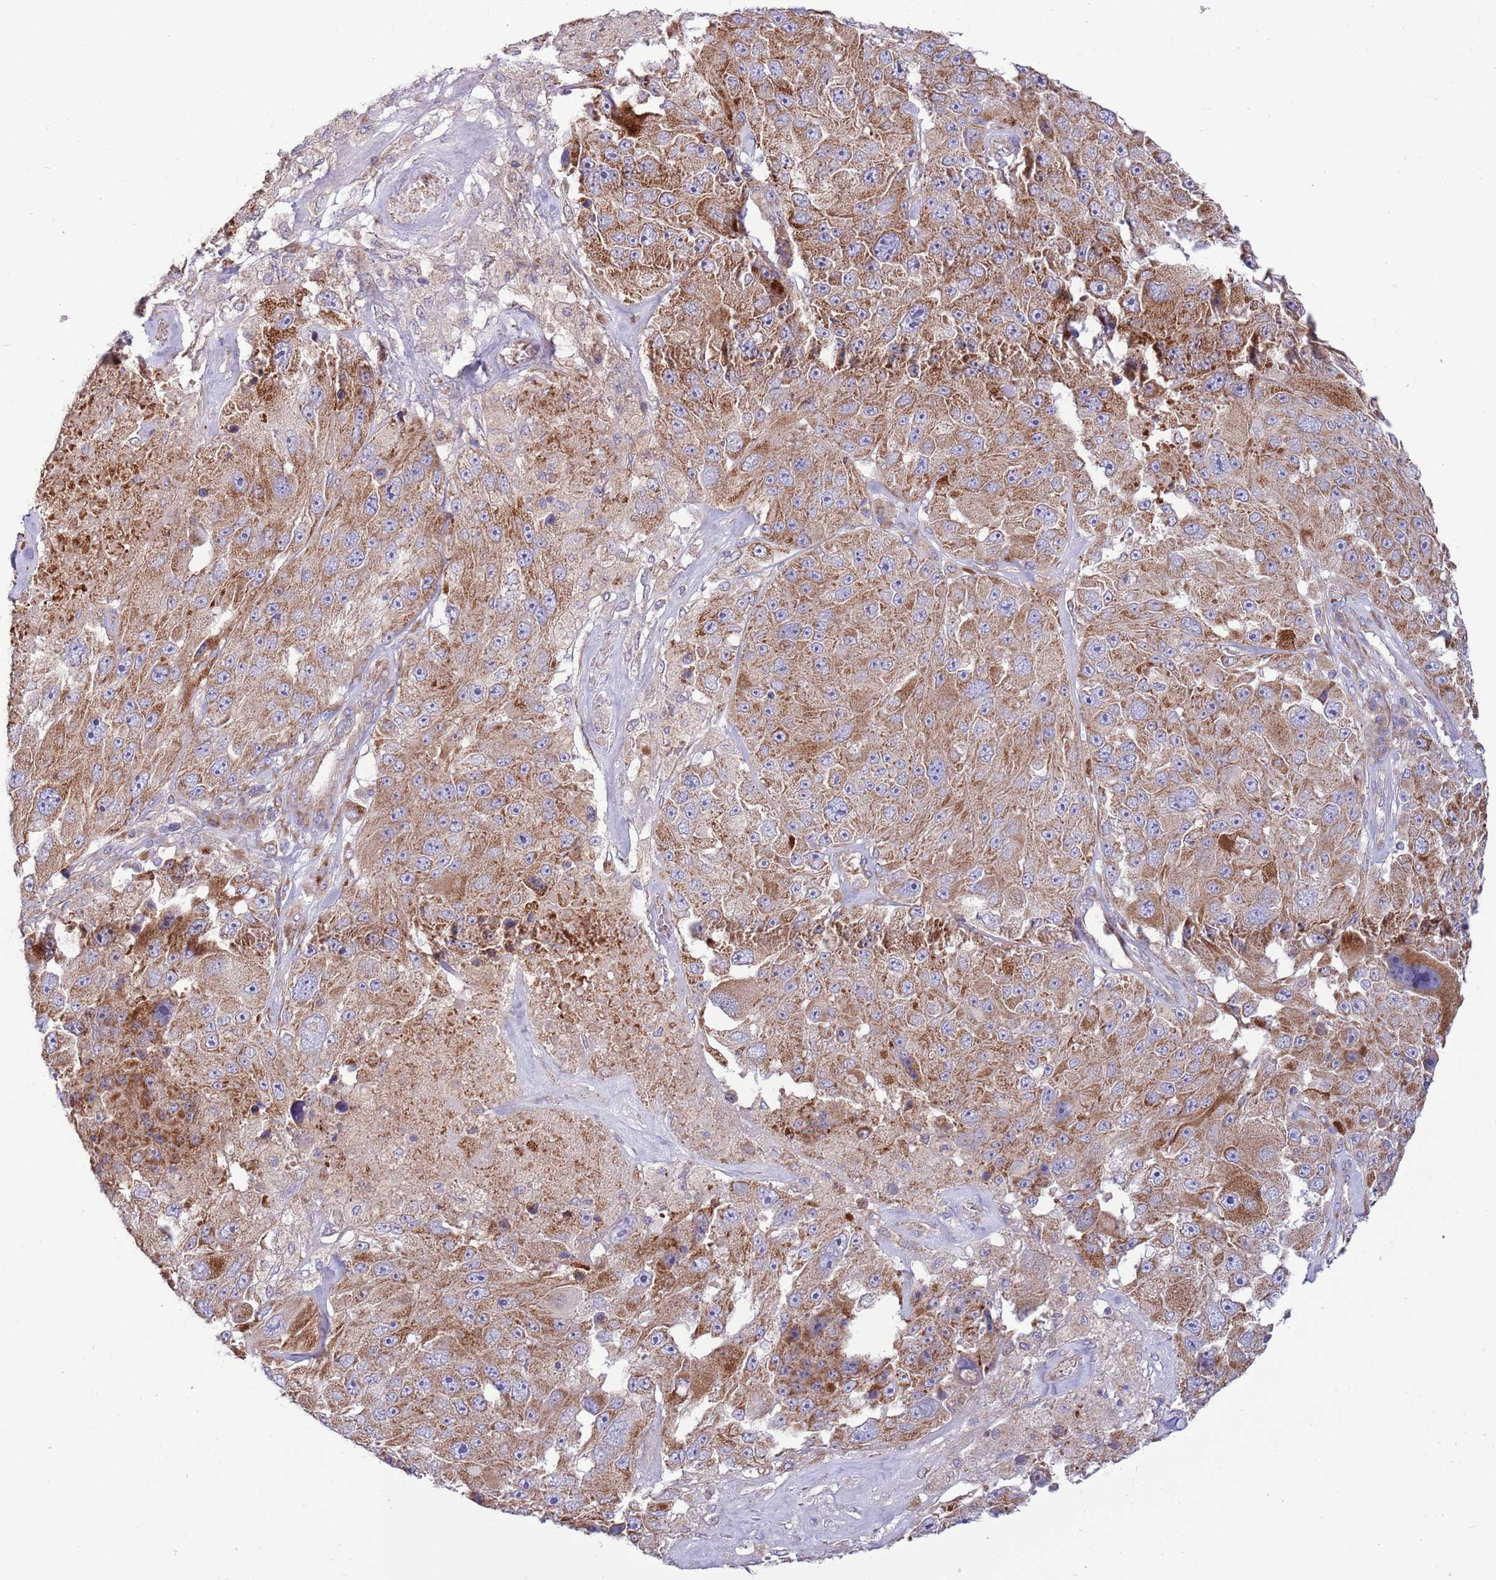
{"staining": {"intensity": "moderate", "quantity": ">75%", "location": "cytoplasmic/membranous"}, "tissue": "melanoma", "cell_type": "Tumor cells", "image_type": "cancer", "snomed": [{"axis": "morphology", "description": "Malignant melanoma, Metastatic site"}, {"axis": "topography", "description": "Lymph node"}], "caption": "Malignant melanoma (metastatic site) was stained to show a protein in brown. There is medium levels of moderate cytoplasmic/membranous expression in about >75% of tumor cells.", "gene": "TOMM5", "patient": {"sex": "male", "age": 62}}